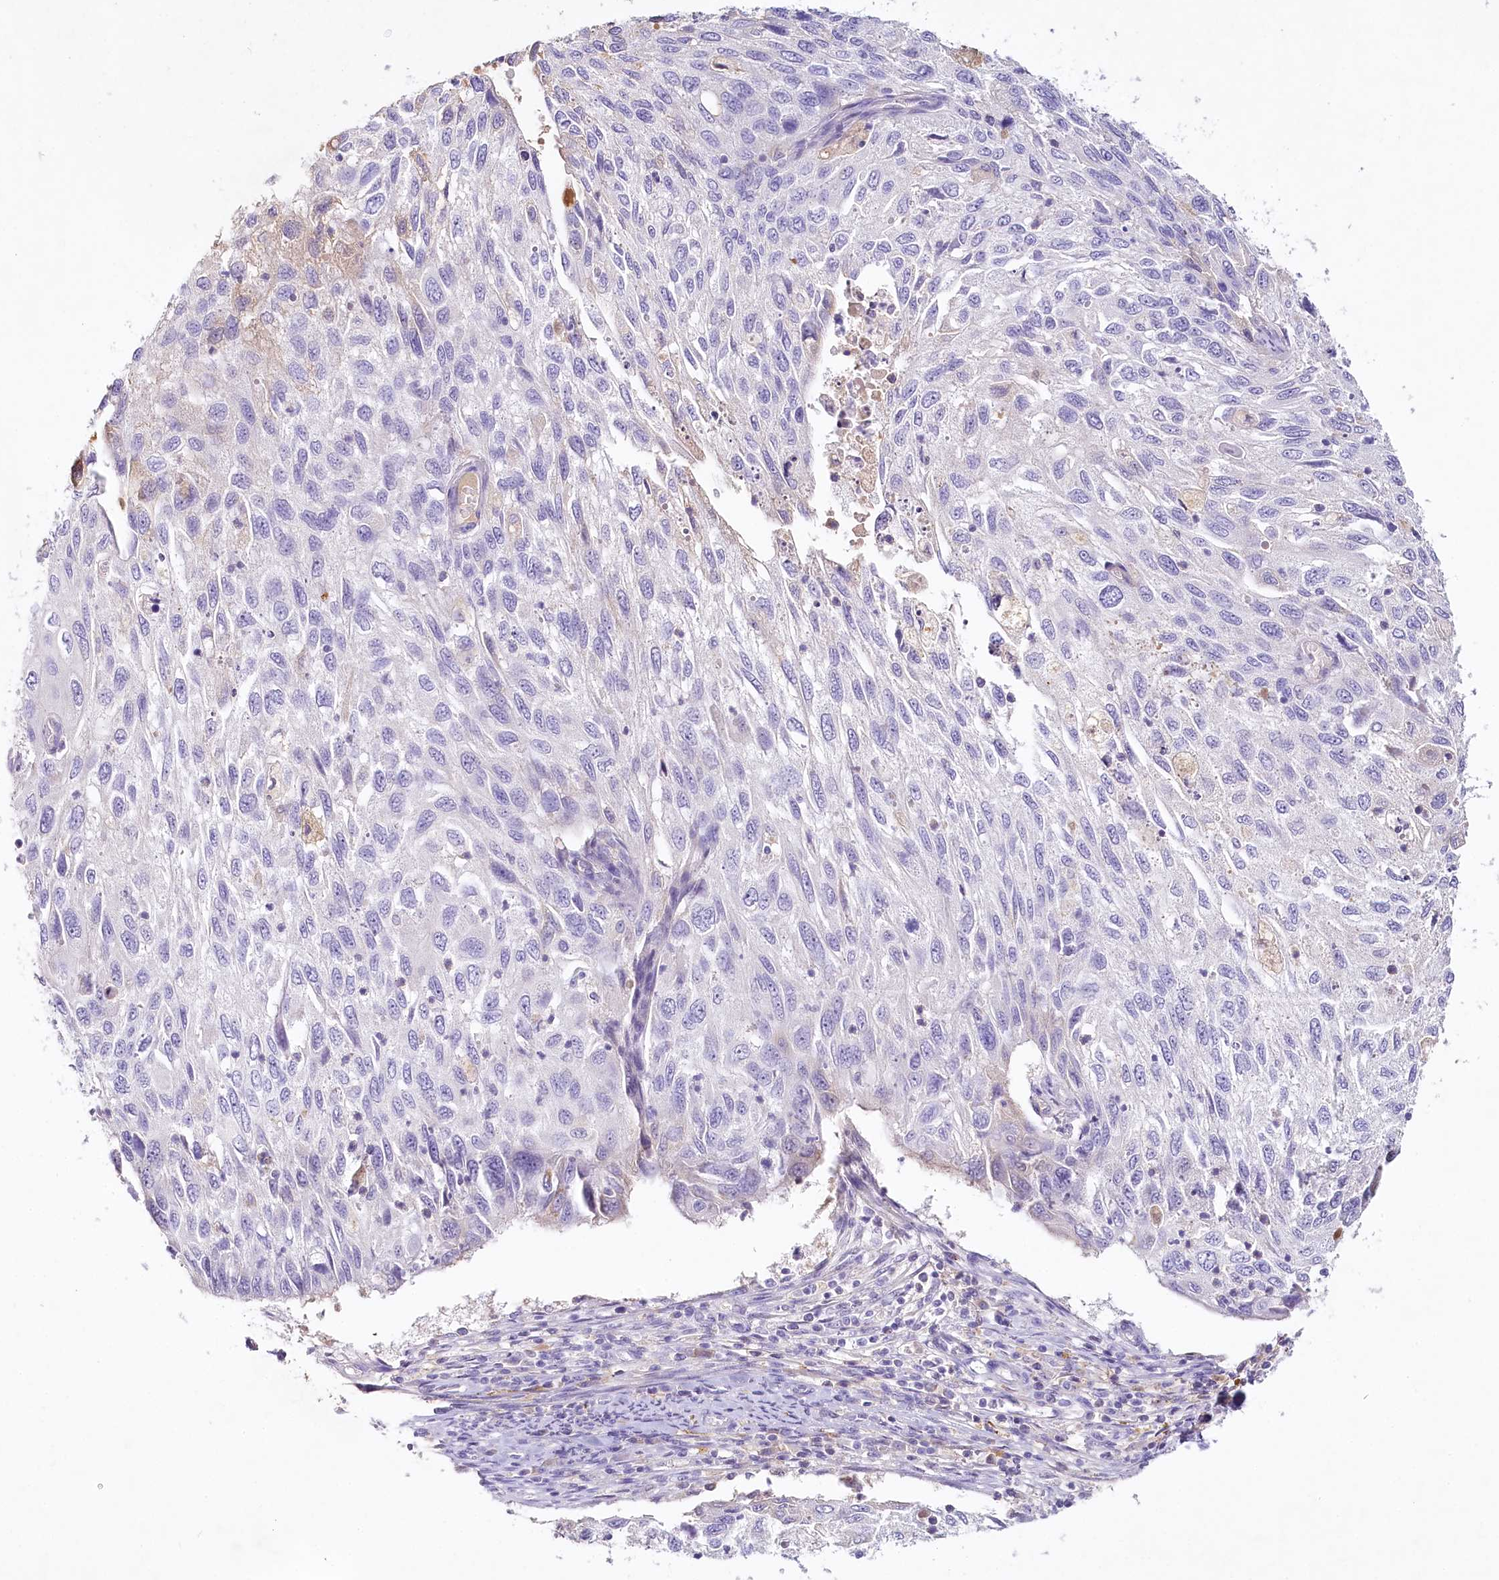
{"staining": {"intensity": "negative", "quantity": "none", "location": "none"}, "tissue": "cervical cancer", "cell_type": "Tumor cells", "image_type": "cancer", "snomed": [{"axis": "morphology", "description": "Squamous cell carcinoma, NOS"}, {"axis": "topography", "description": "Cervix"}], "caption": "An IHC photomicrograph of cervical cancer (squamous cell carcinoma) is shown. There is no staining in tumor cells of cervical cancer (squamous cell carcinoma).", "gene": "HPD", "patient": {"sex": "female", "age": 70}}